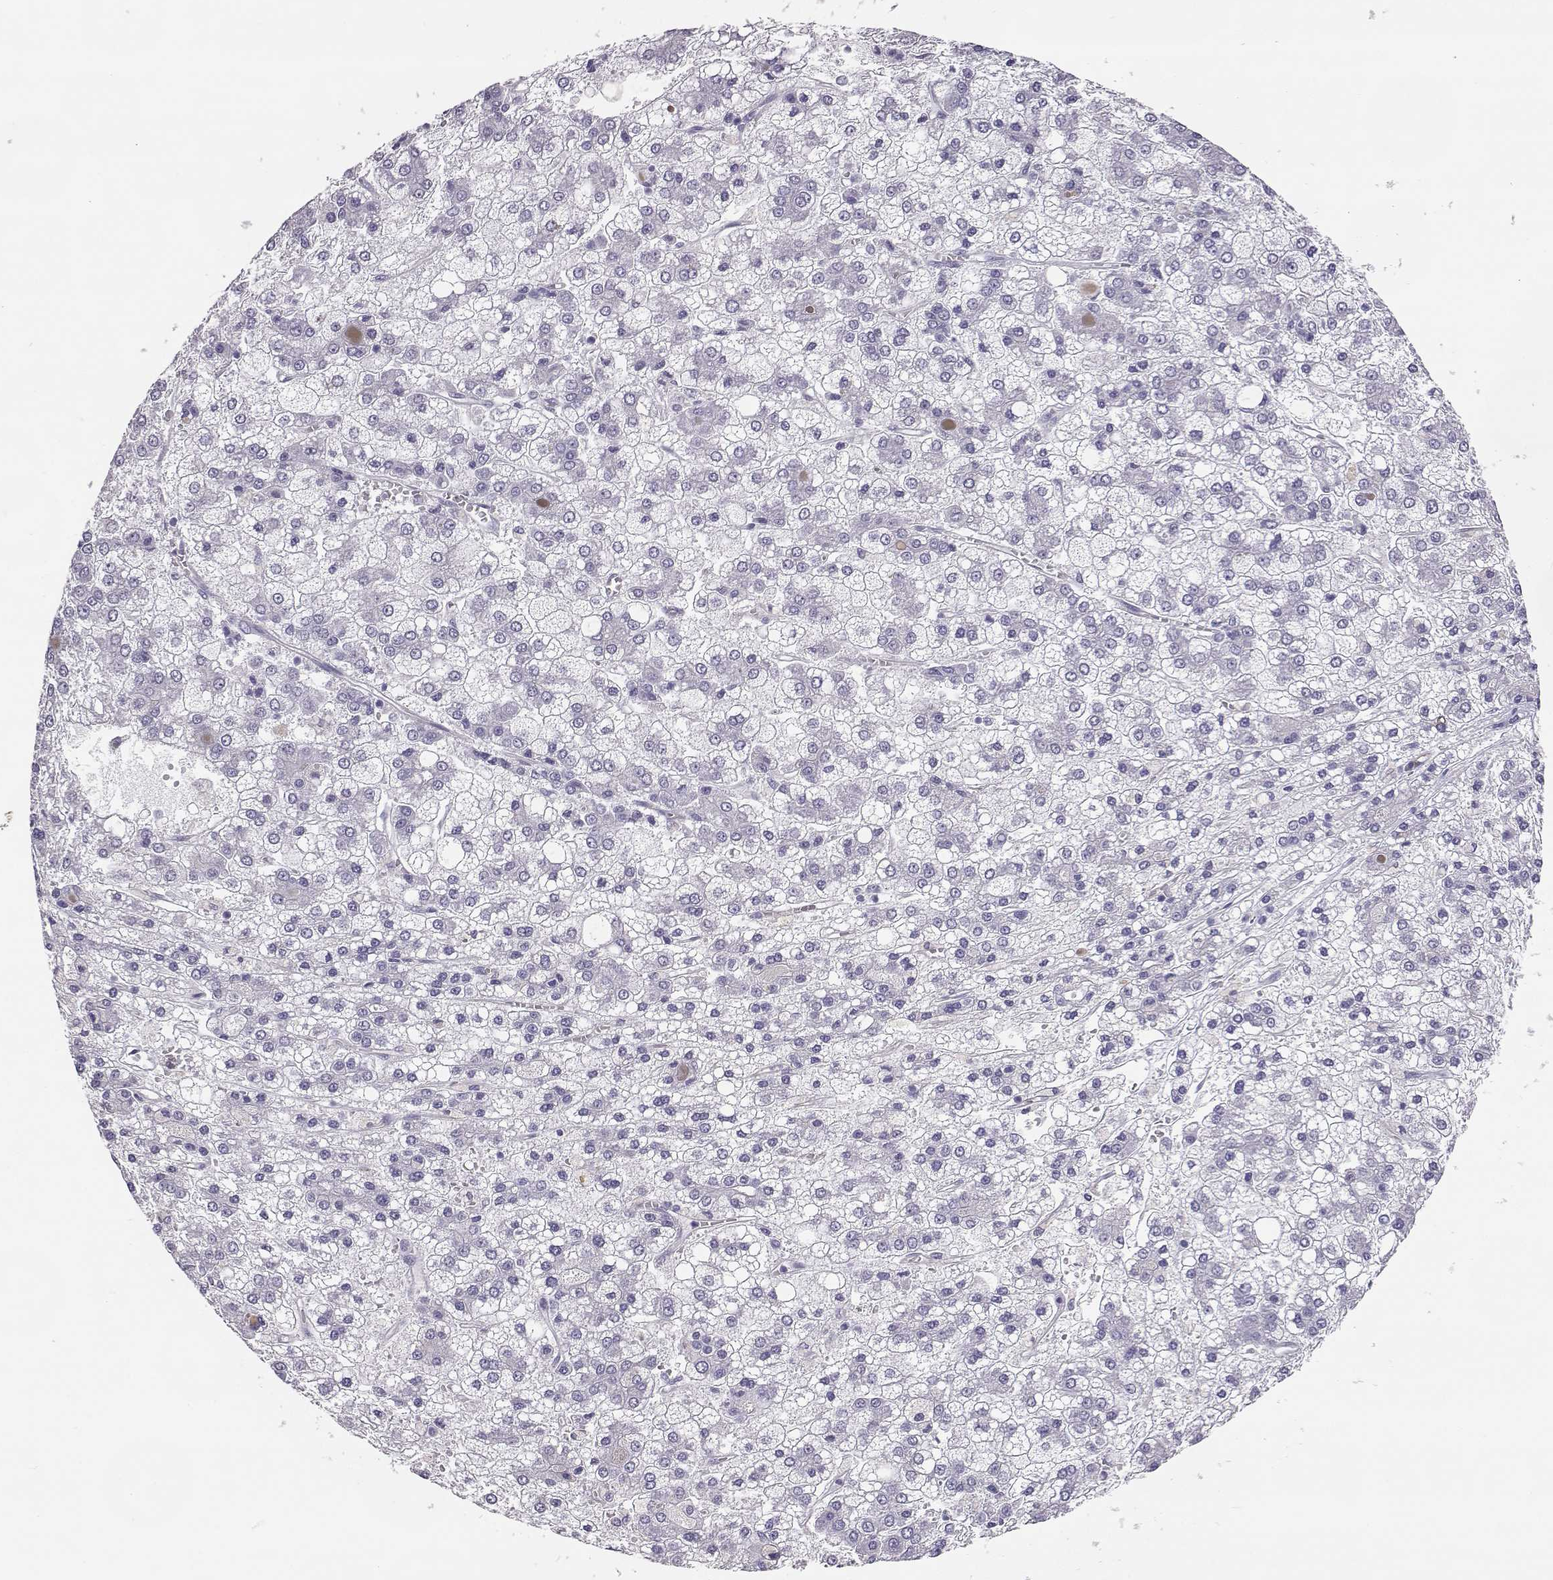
{"staining": {"intensity": "negative", "quantity": "none", "location": "none"}, "tissue": "liver cancer", "cell_type": "Tumor cells", "image_type": "cancer", "snomed": [{"axis": "morphology", "description": "Carcinoma, Hepatocellular, NOS"}, {"axis": "topography", "description": "Liver"}], "caption": "DAB immunohistochemical staining of liver hepatocellular carcinoma exhibits no significant staining in tumor cells.", "gene": "ENDOU", "patient": {"sex": "male", "age": 73}}